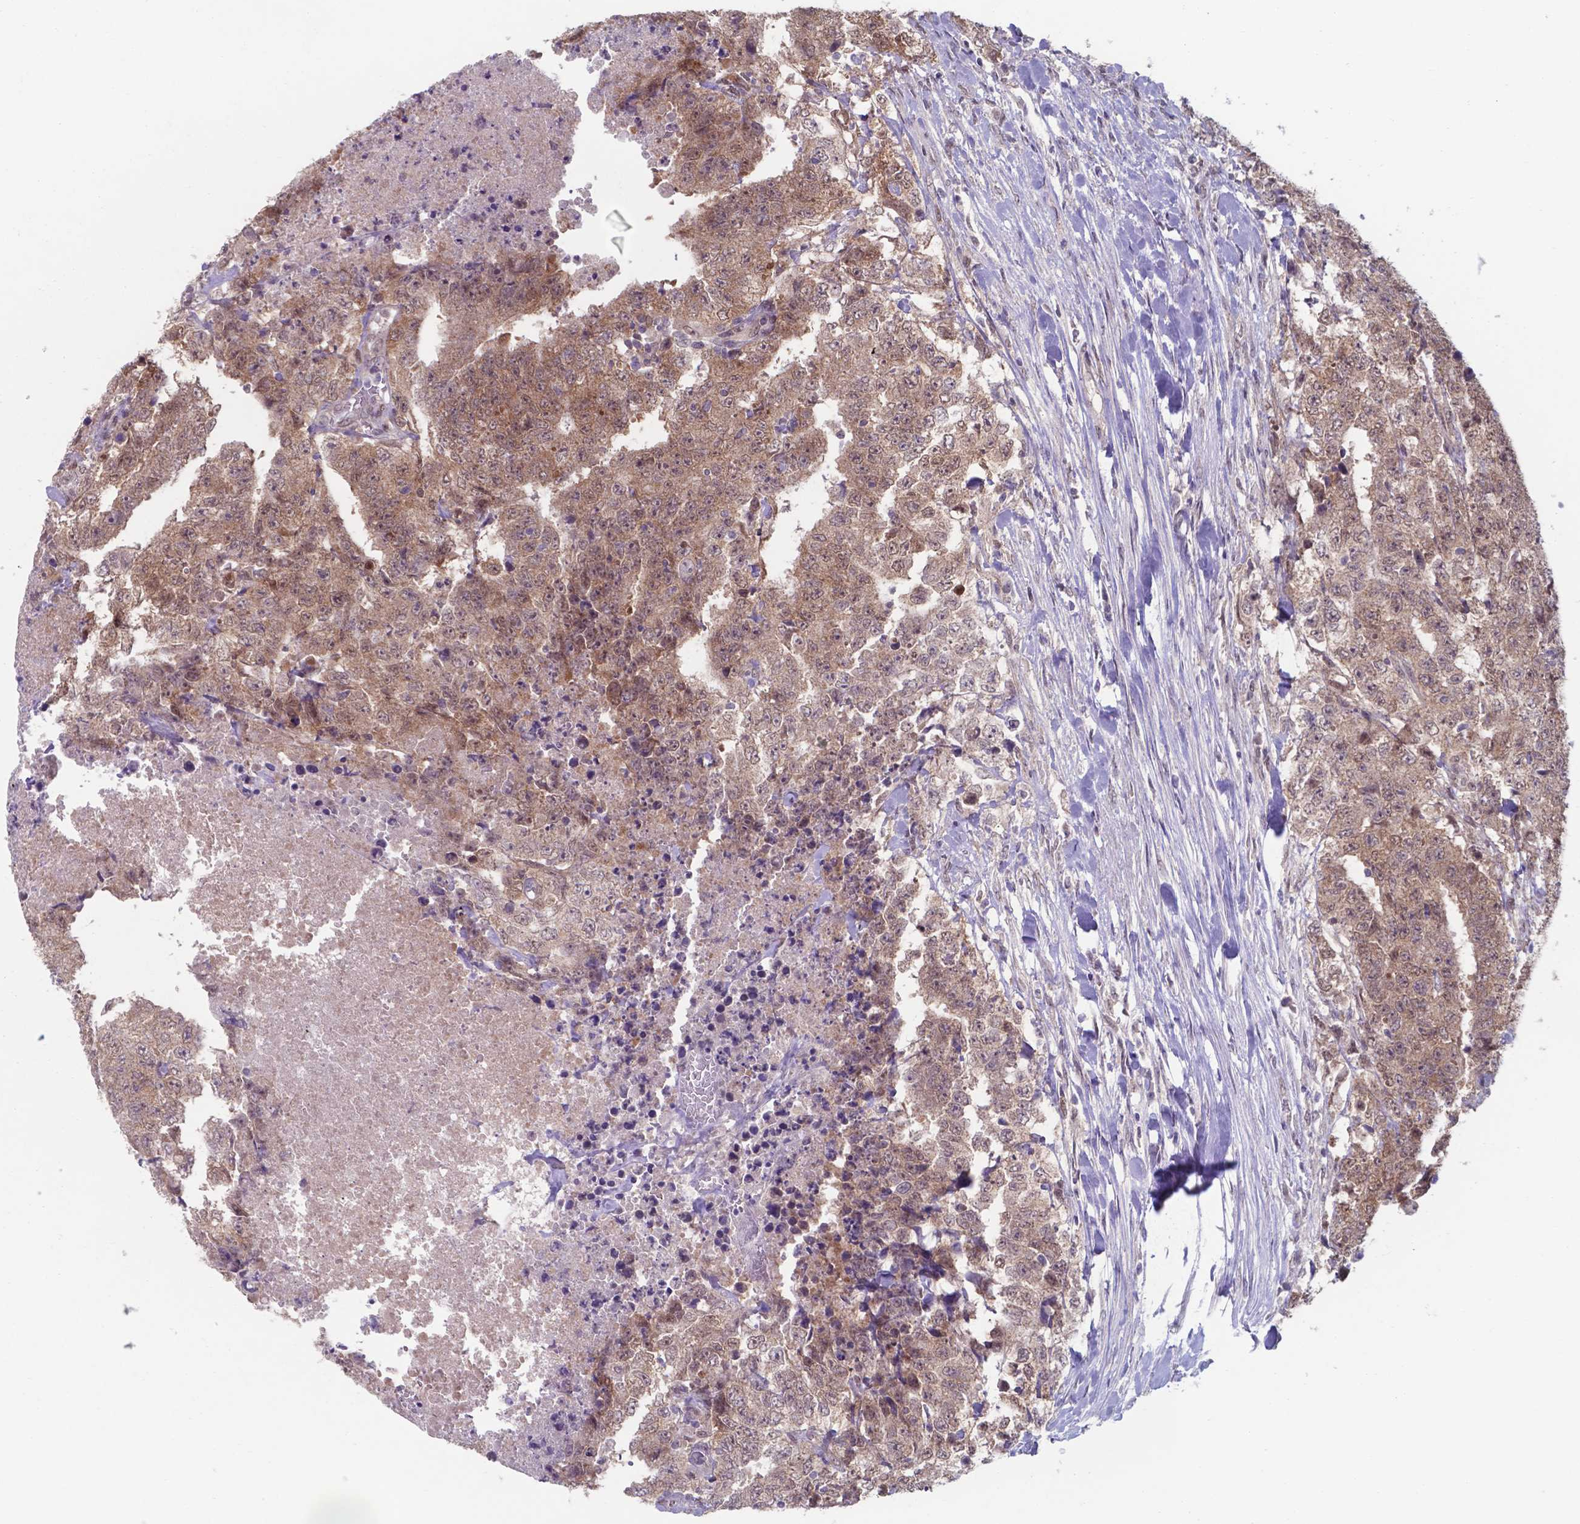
{"staining": {"intensity": "weak", "quantity": ">75%", "location": "cytoplasmic/membranous"}, "tissue": "testis cancer", "cell_type": "Tumor cells", "image_type": "cancer", "snomed": [{"axis": "morphology", "description": "Carcinoma, Embryonal, NOS"}, {"axis": "topography", "description": "Testis"}], "caption": "This image reveals testis cancer (embryonal carcinoma) stained with immunohistochemistry to label a protein in brown. The cytoplasmic/membranous of tumor cells show weak positivity for the protein. Nuclei are counter-stained blue.", "gene": "UBE2E2", "patient": {"sex": "male", "age": 24}}